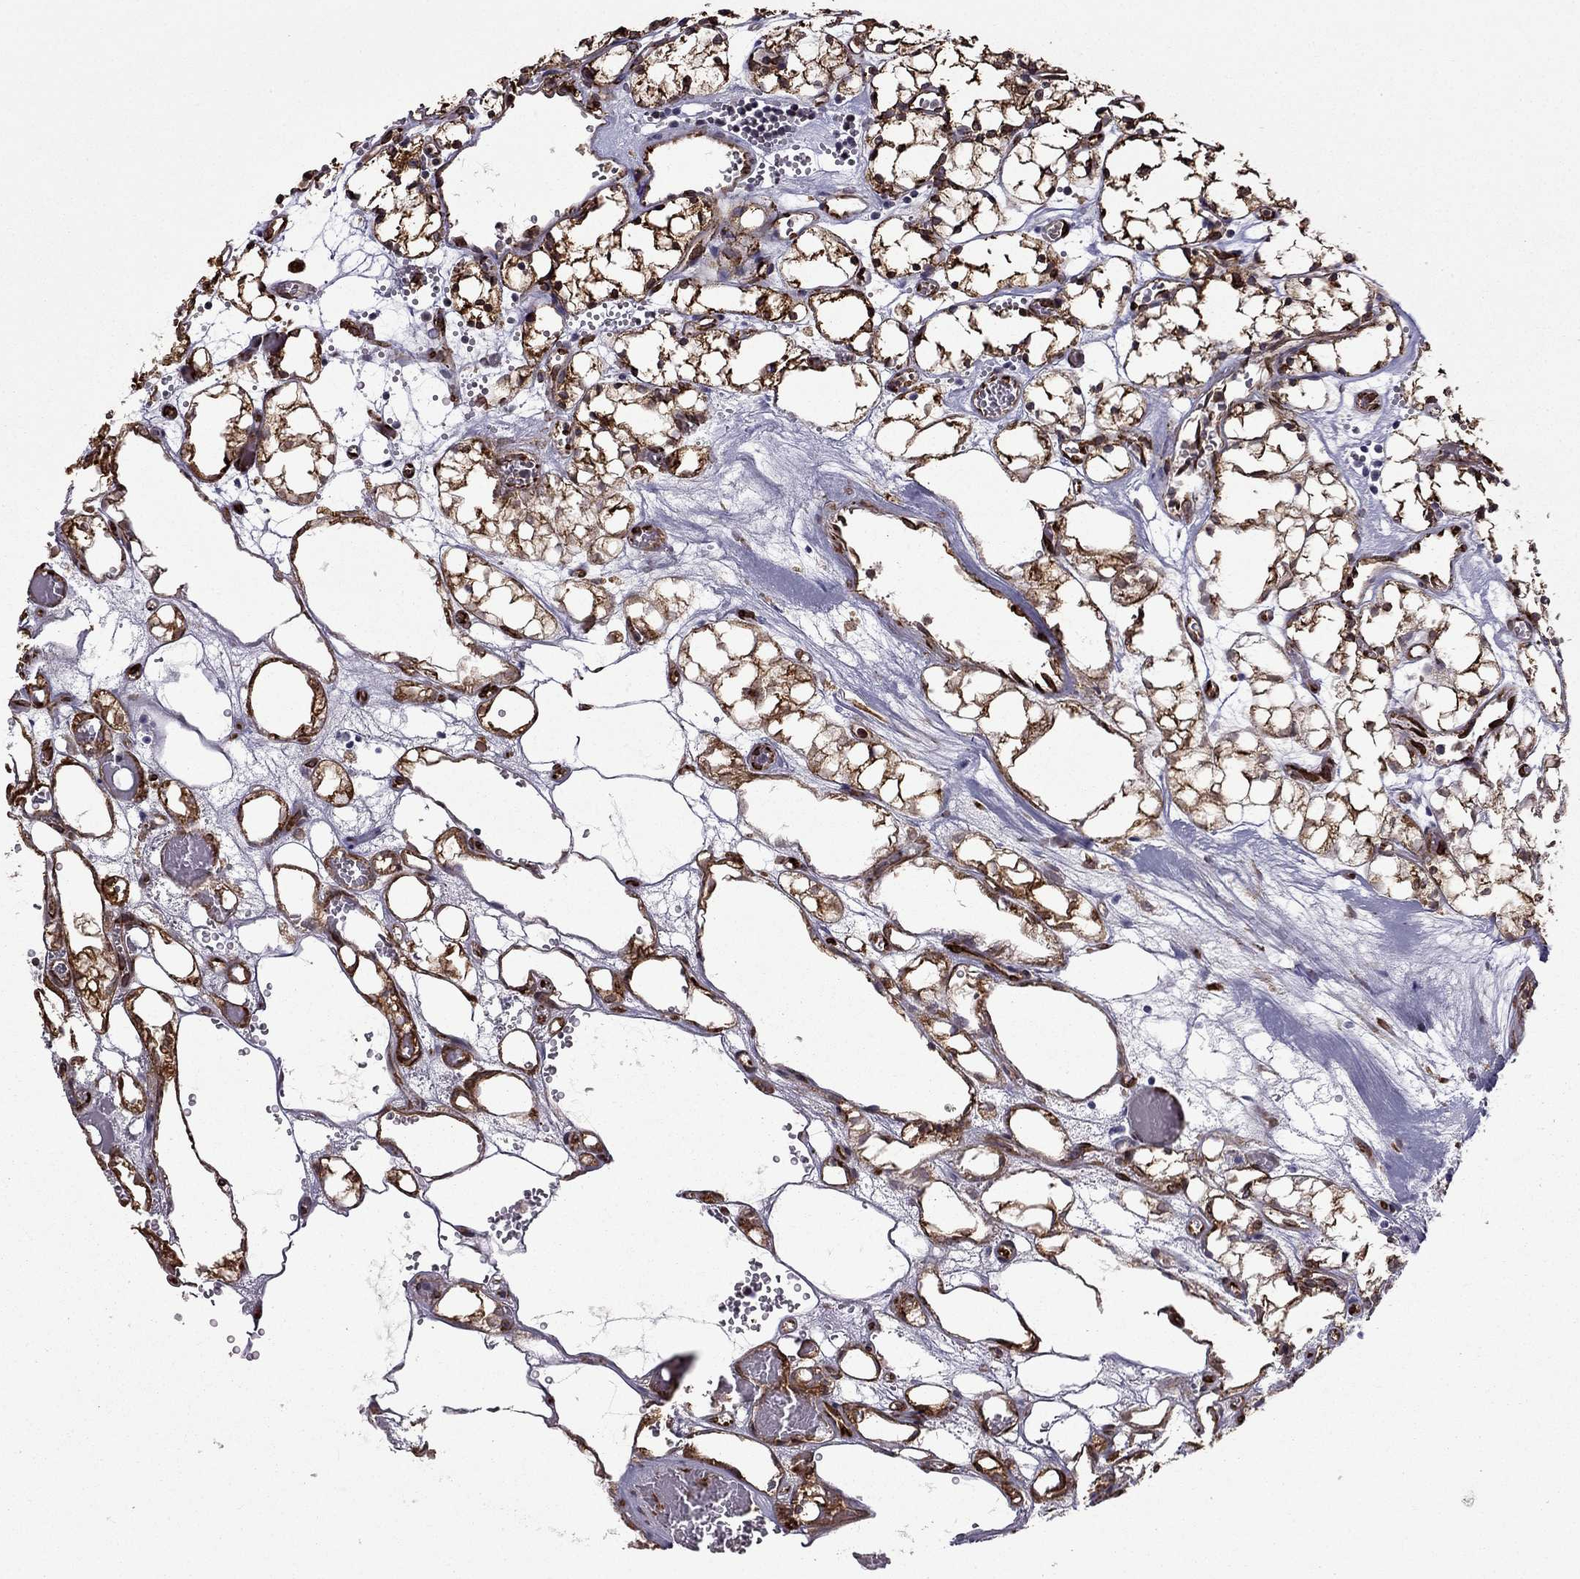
{"staining": {"intensity": "strong", "quantity": ">75%", "location": "cytoplasmic/membranous"}, "tissue": "renal cancer", "cell_type": "Tumor cells", "image_type": "cancer", "snomed": [{"axis": "morphology", "description": "Adenocarcinoma, NOS"}, {"axis": "topography", "description": "Kidney"}], "caption": "Protein expression analysis of human renal cancer reveals strong cytoplasmic/membranous staining in approximately >75% of tumor cells.", "gene": "IKBIP", "patient": {"sex": "female", "age": 69}}